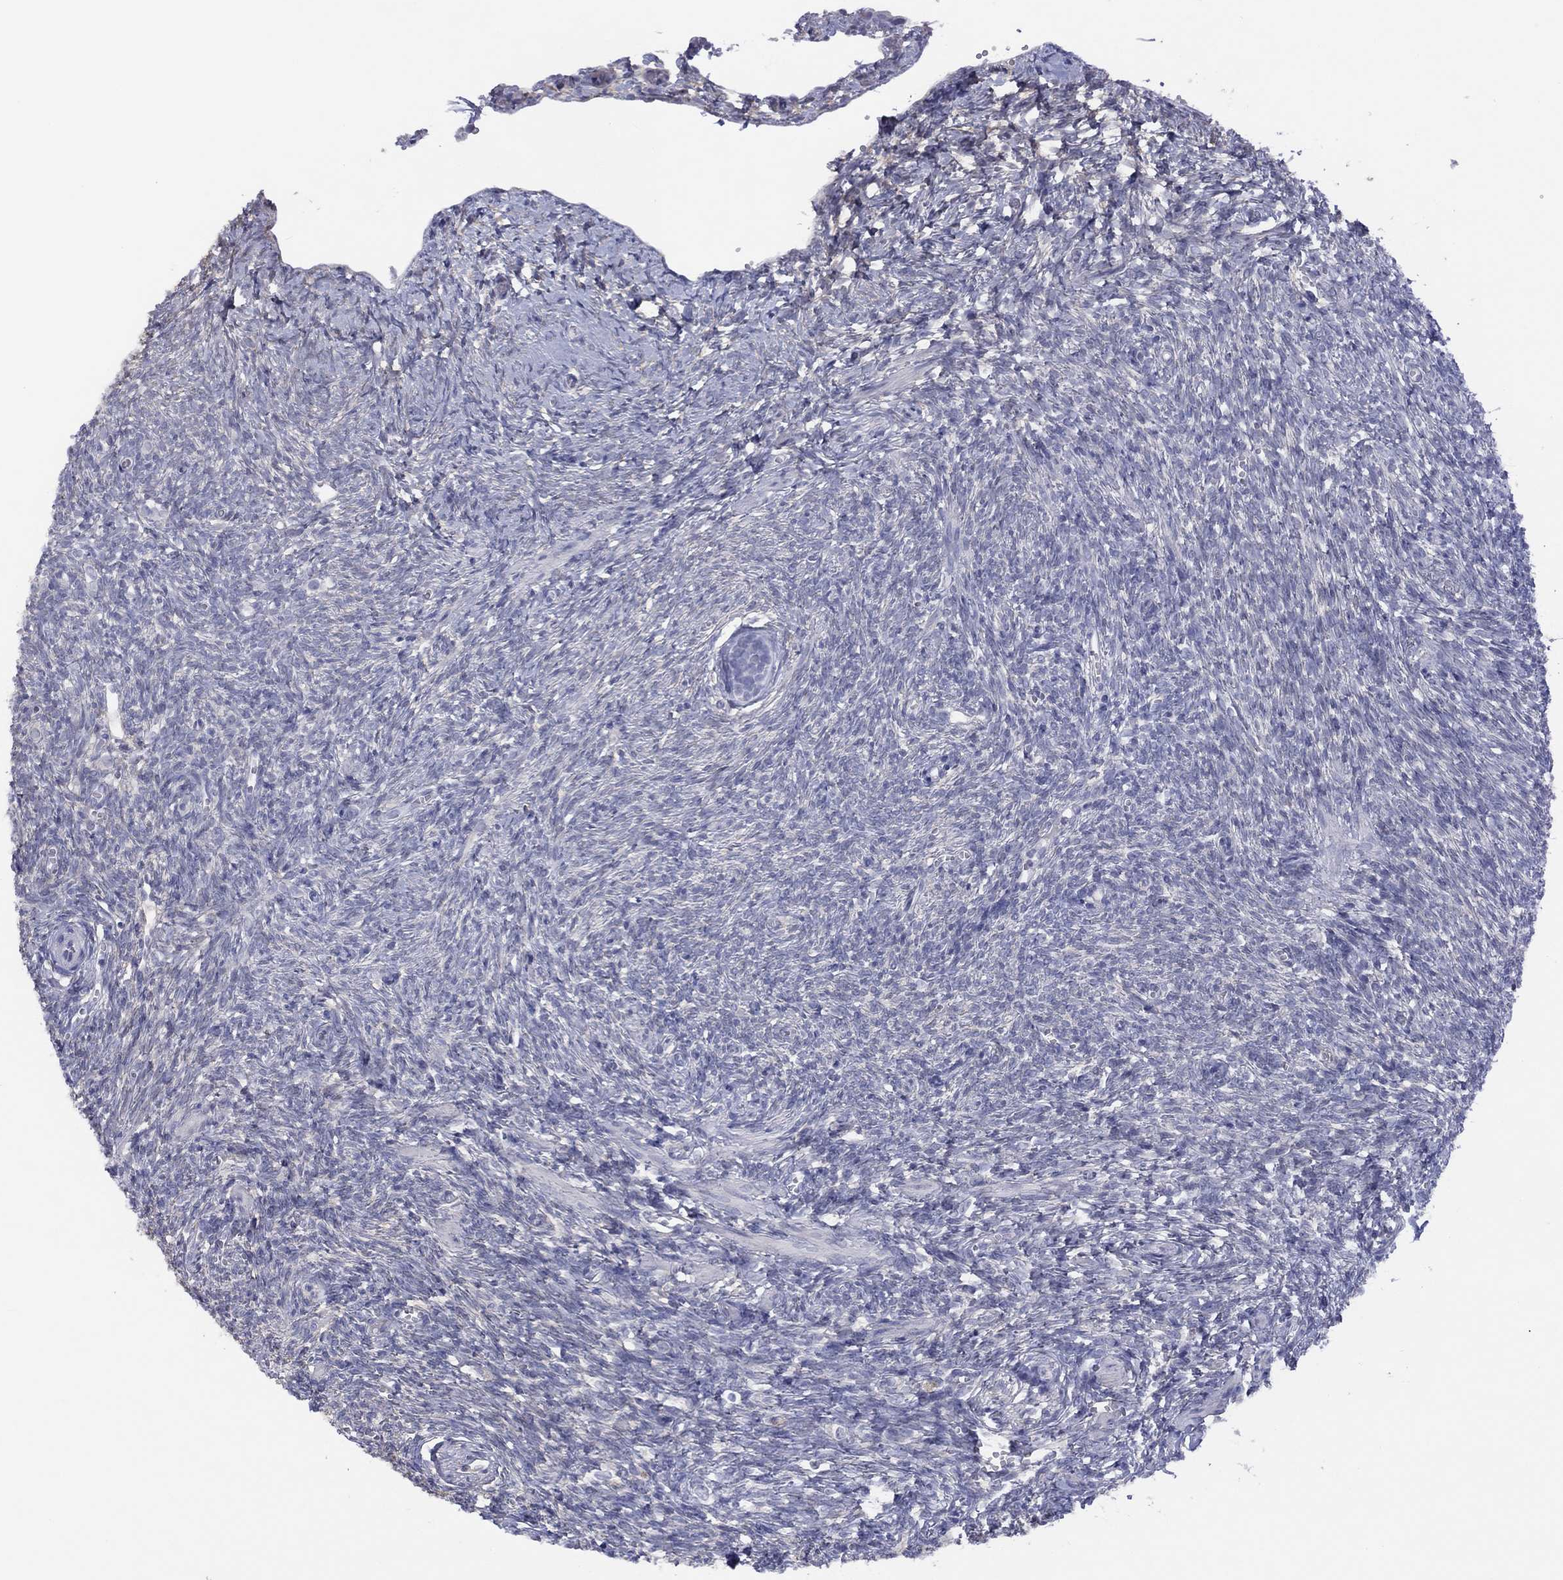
{"staining": {"intensity": "negative", "quantity": "none", "location": "none"}, "tissue": "ovary", "cell_type": "Follicle cells", "image_type": "normal", "snomed": [{"axis": "morphology", "description": "Normal tissue, NOS"}, {"axis": "topography", "description": "Ovary"}], "caption": "Immunohistochemistry (IHC) image of benign ovary: human ovary stained with DAB (3,3'-diaminobenzidine) demonstrates no significant protein staining in follicle cells.", "gene": "CYP2B6", "patient": {"sex": "female", "age": 43}}